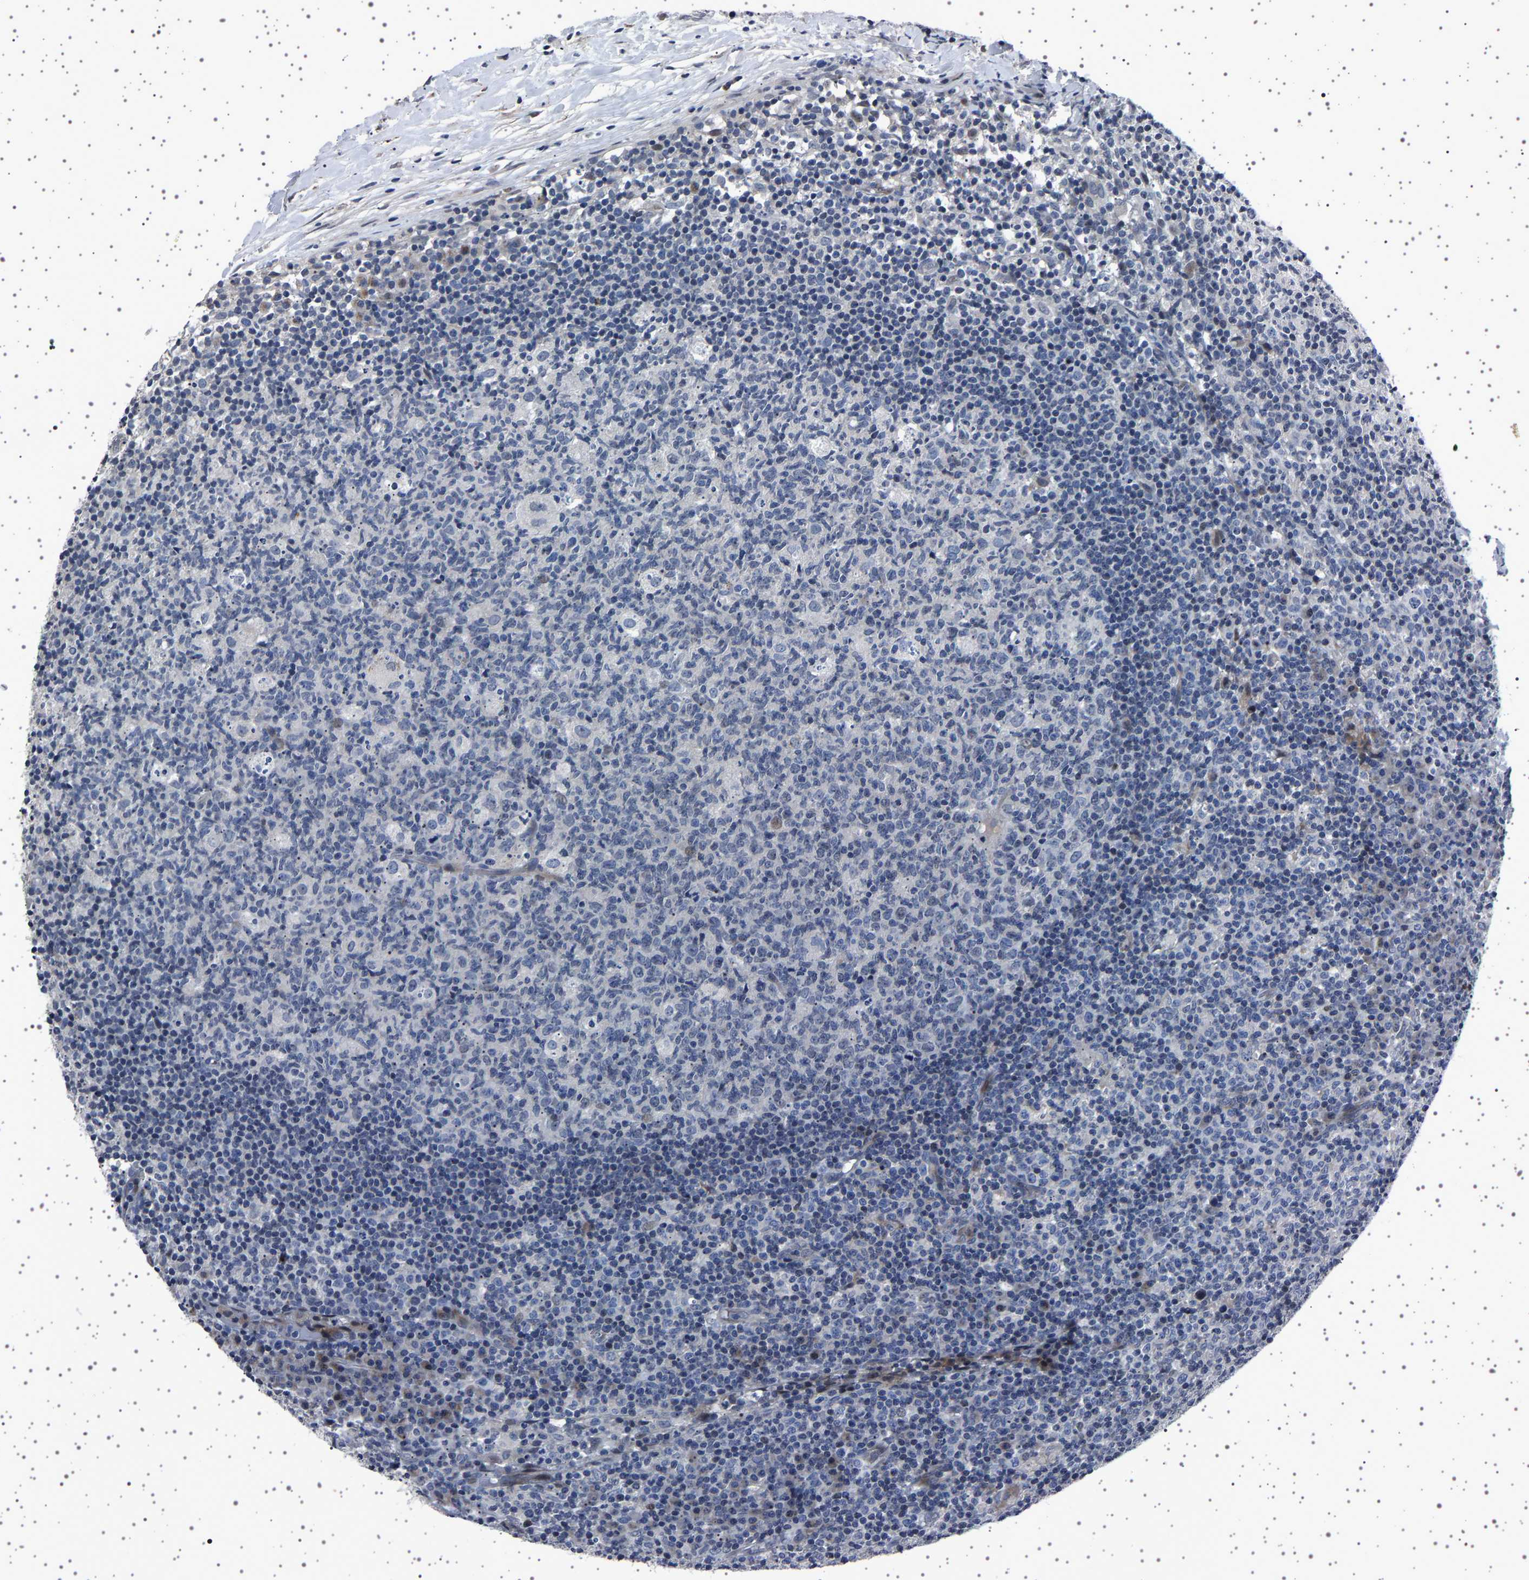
{"staining": {"intensity": "negative", "quantity": "none", "location": "none"}, "tissue": "lymph node", "cell_type": "Germinal center cells", "image_type": "normal", "snomed": [{"axis": "morphology", "description": "Normal tissue, NOS"}, {"axis": "morphology", "description": "Inflammation, NOS"}, {"axis": "topography", "description": "Lymph node"}], "caption": "IHC of unremarkable lymph node reveals no staining in germinal center cells.", "gene": "PAK5", "patient": {"sex": "male", "age": 55}}